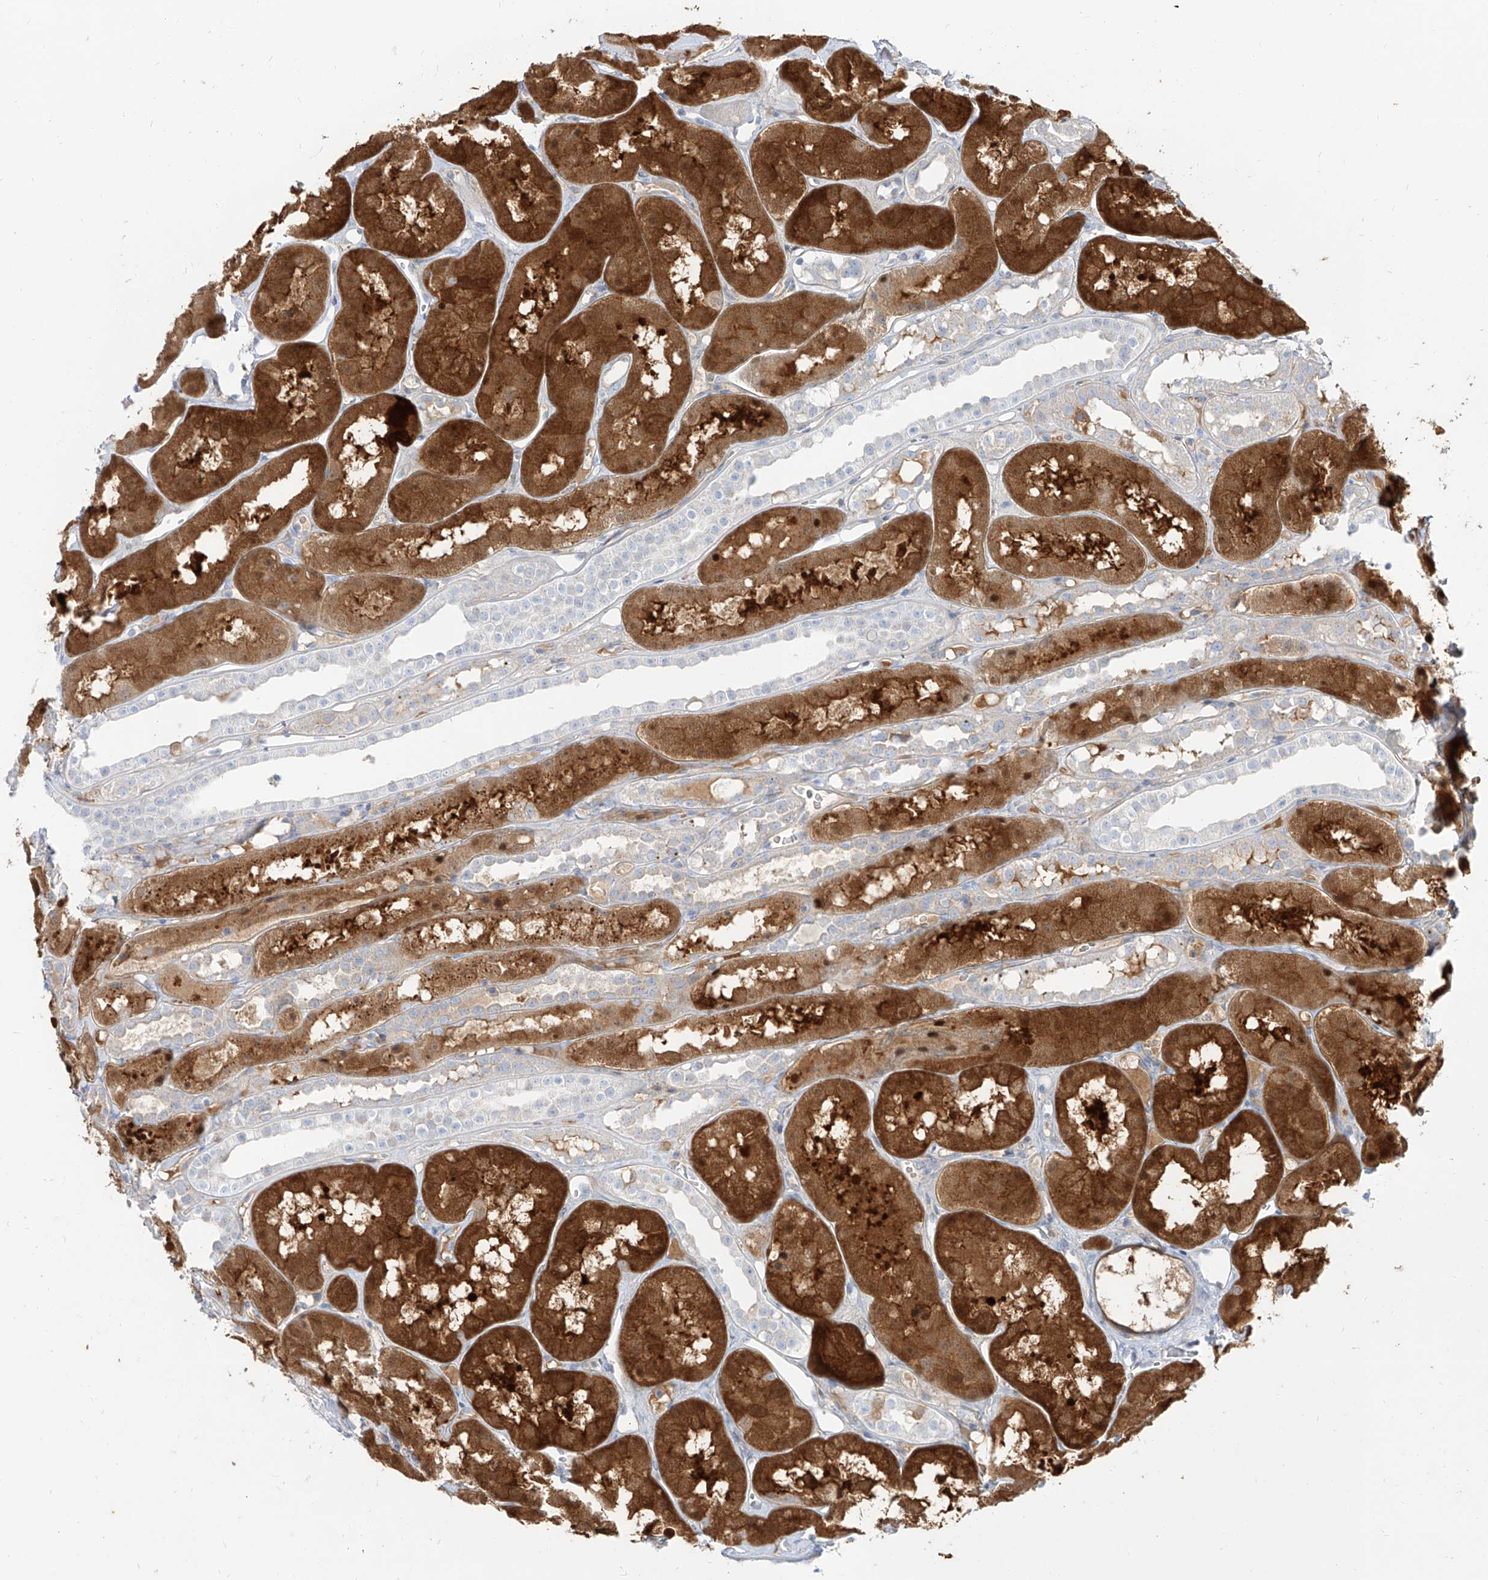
{"staining": {"intensity": "weak", "quantity": "<25%", "location": "cytoplasmic/membranous"}, "tissue": "kidney", "cell_type": "Cells in glomeruli", "image_type": "normal", "snomed": [{"axis": "morphology", "description": "Normal tissue, NOS"}, {"axis": "topography", "description": "Kidney"}], "caption": "Kidney was stained to show a protein in brown. There is no significant expression in cells in glomeruli. (Brightfield microscopy of DAB (3,3'-diaminobenzidine) IHC at high magnification).", "gene": "KYNU", "patient": {"sex": "male", "age": 16}}